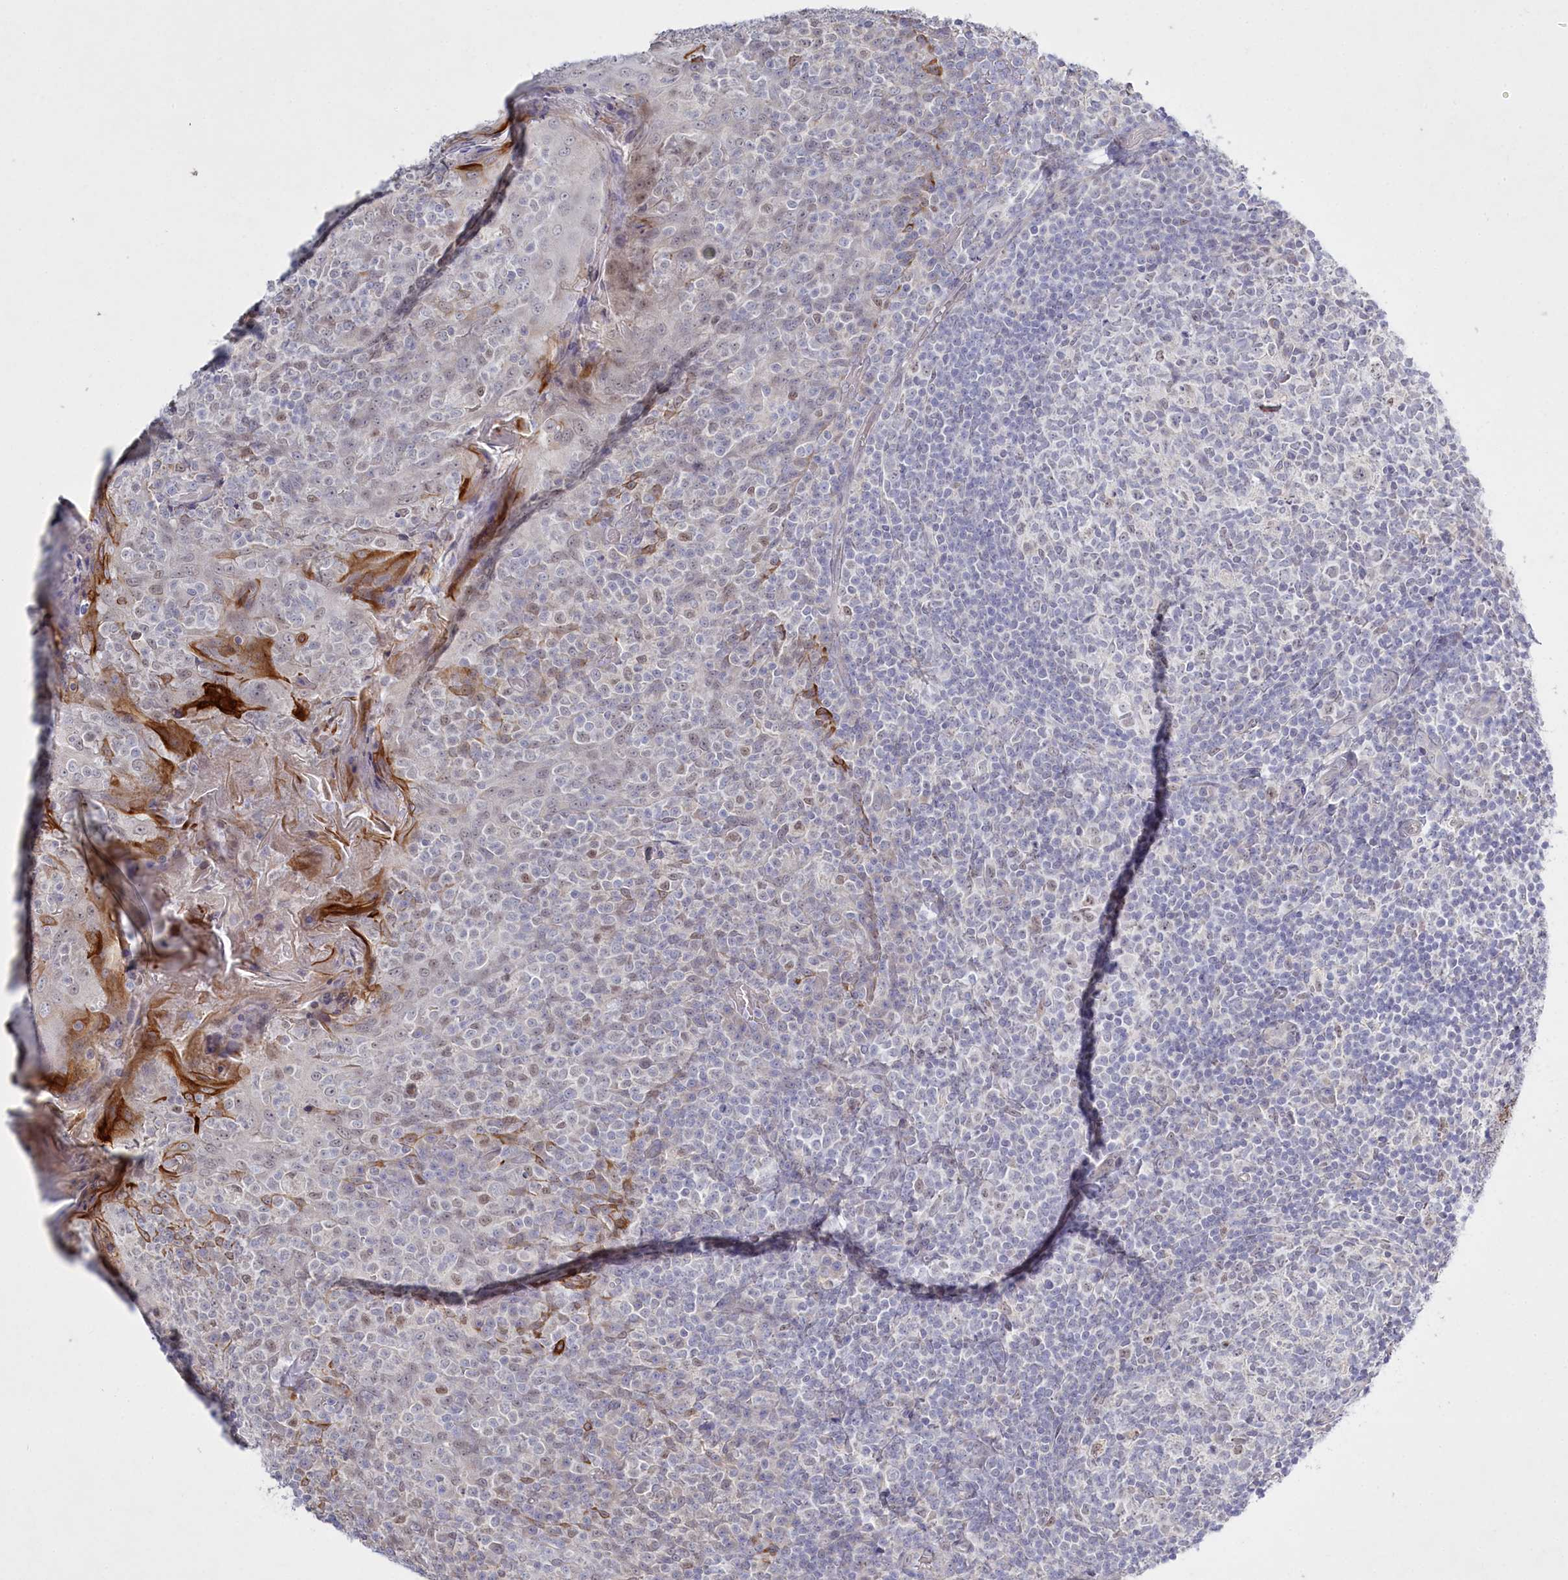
{"staining": {"intensity": "negative", "quantity": "none", "location": "none"}, "tissue": "tonsil", "cell_type": "Germinal center cells", "image_type": "normal", "snomed": [{"axis": "morphology", "description": "Normal tissue, NOS"}, {"axis": "topography", "description": "Tonsil"}], "caption": "This is an IHC histopathology image of normal tonsil. There is no positivity in germinal center cells.", "gene": "ABITRAM", "patient": {"sex": "female", "age": 19}}